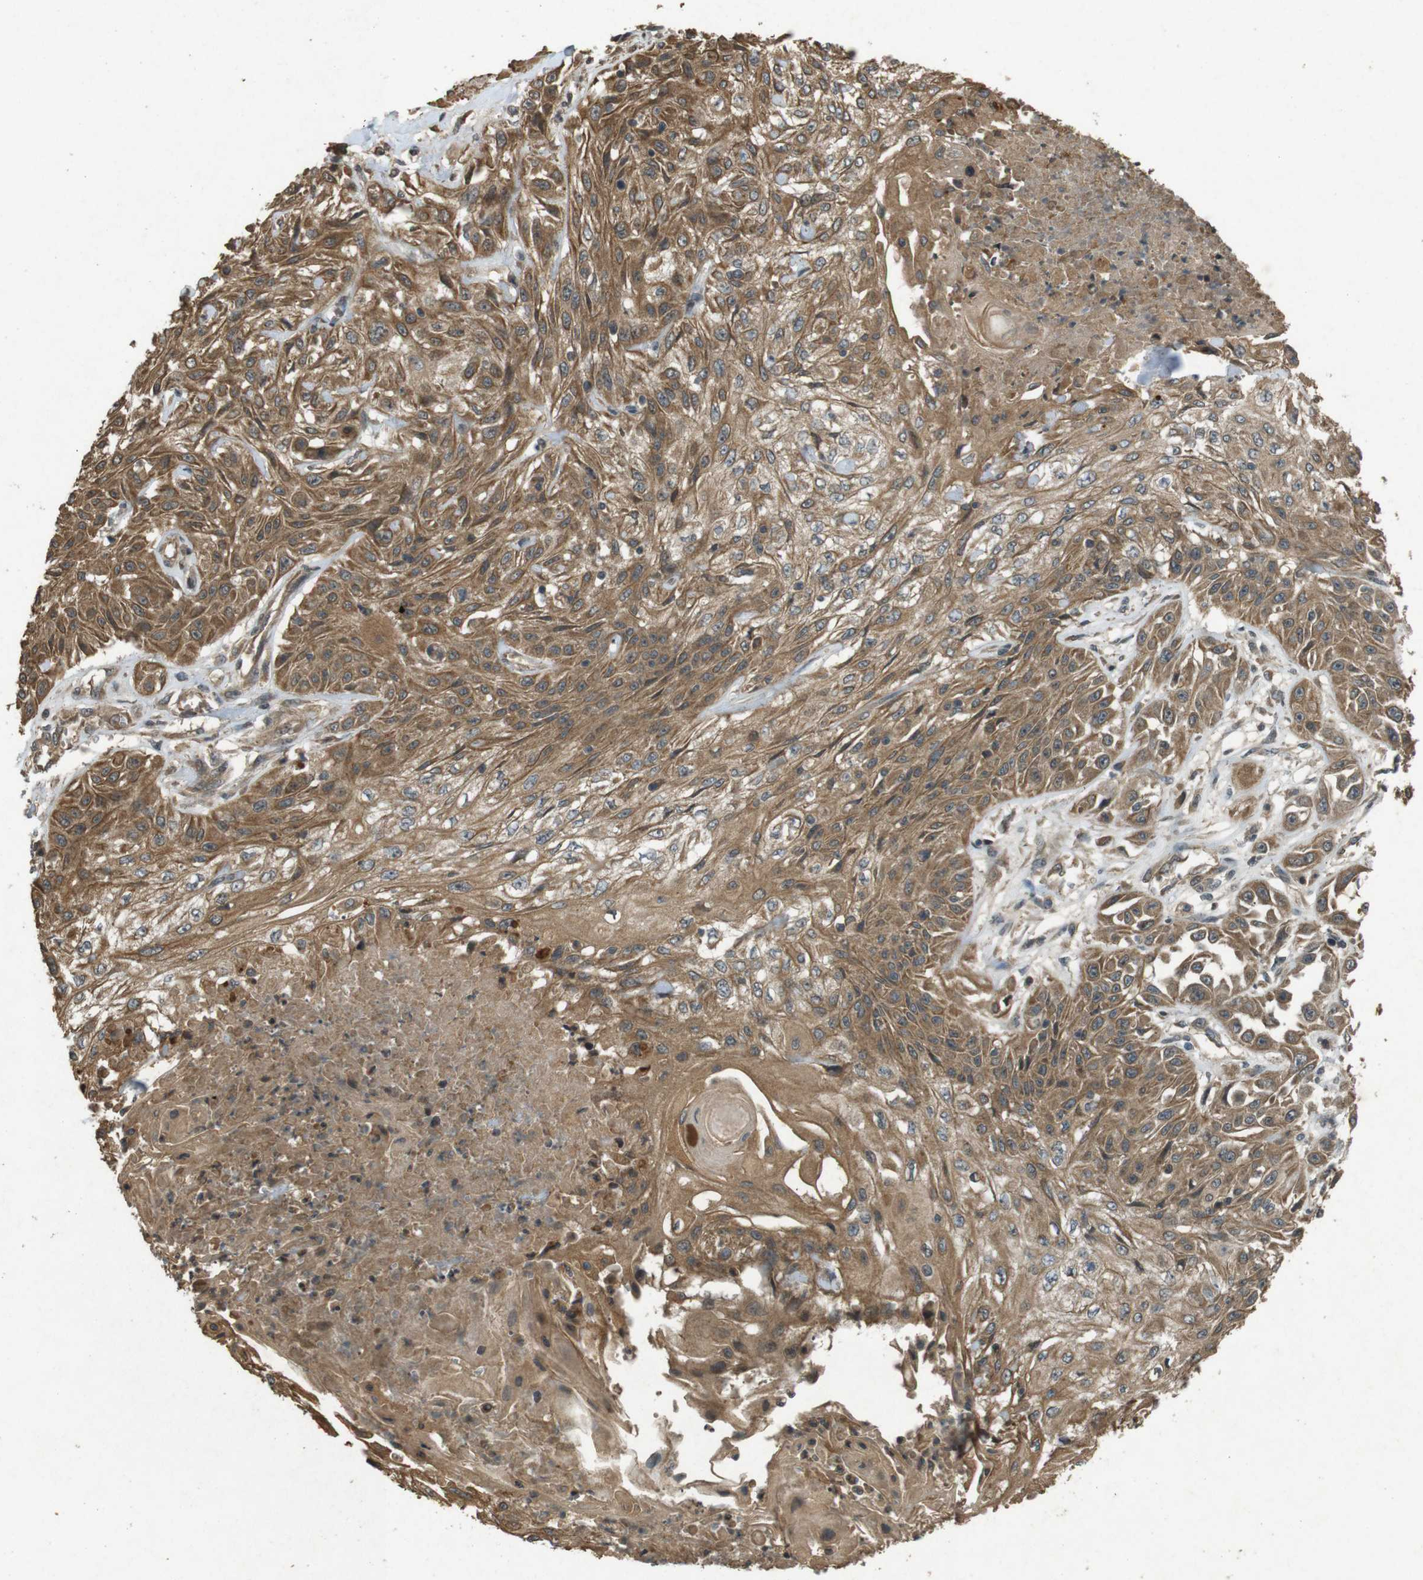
{"staining": {"intensity": "moderate", "quantity": ">75%", "location": "cytoplasmic/membranous"}, "tissue": "skin cancer", "cell_type": "Tumor cells", "image_type": "cancer", "snomed": [{"axis": "morphology", "description": "Squamous cell carcinoma, NOS"}, {"axis": "topography", "description": "Skin"}], "caption": "High-magnification brightfield microscopy of skin cancer (squamous cell carcinoma) stained with DAB (3,3'-diaminobenzidine) (brown) and counterstained with hematoxylin (blue). tumor cells exhibit moderate cytoplasmic/membranous positivity is seen in about>75% of cells.", "gene": "TAP1", "patient": {"sex": "male", "age": 75}}